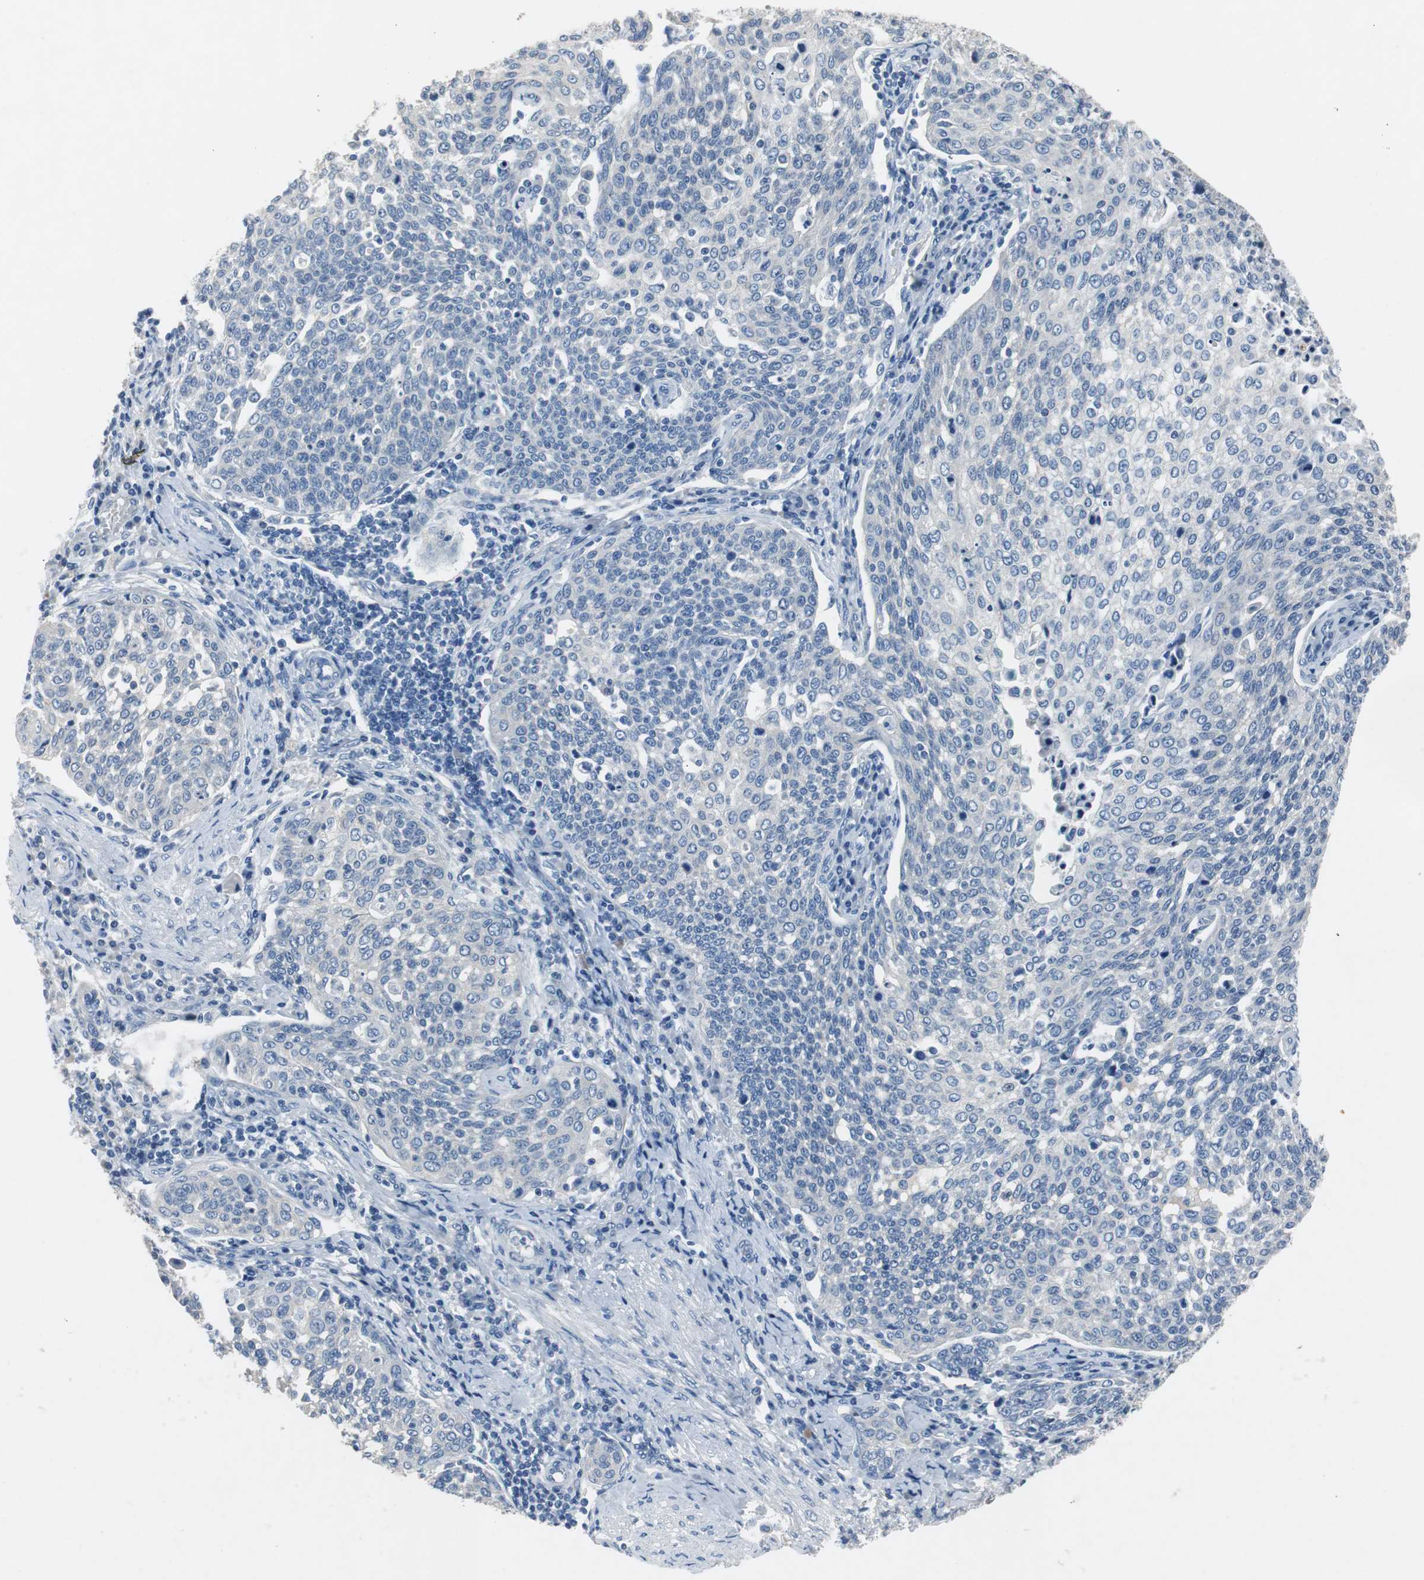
{"staining": {"intensity": "negative", "quantity": "none", "location": "none"}, "tissue": "cervical cancer", "cell_type": "Tumor cells", "image_type": "cancer", "snomed": [{"axis": "morphology", "description": "Squamous cell carcinoma, NOS"}, {"axis": "topography", "description": "Cervix"}], "caption": "The photomicrograph shows no staining of tumor cells in cervical cancer (squamous cell carcinoma).", "gene": "LRP2", "patient": {"sex": "female", "age": 34}}